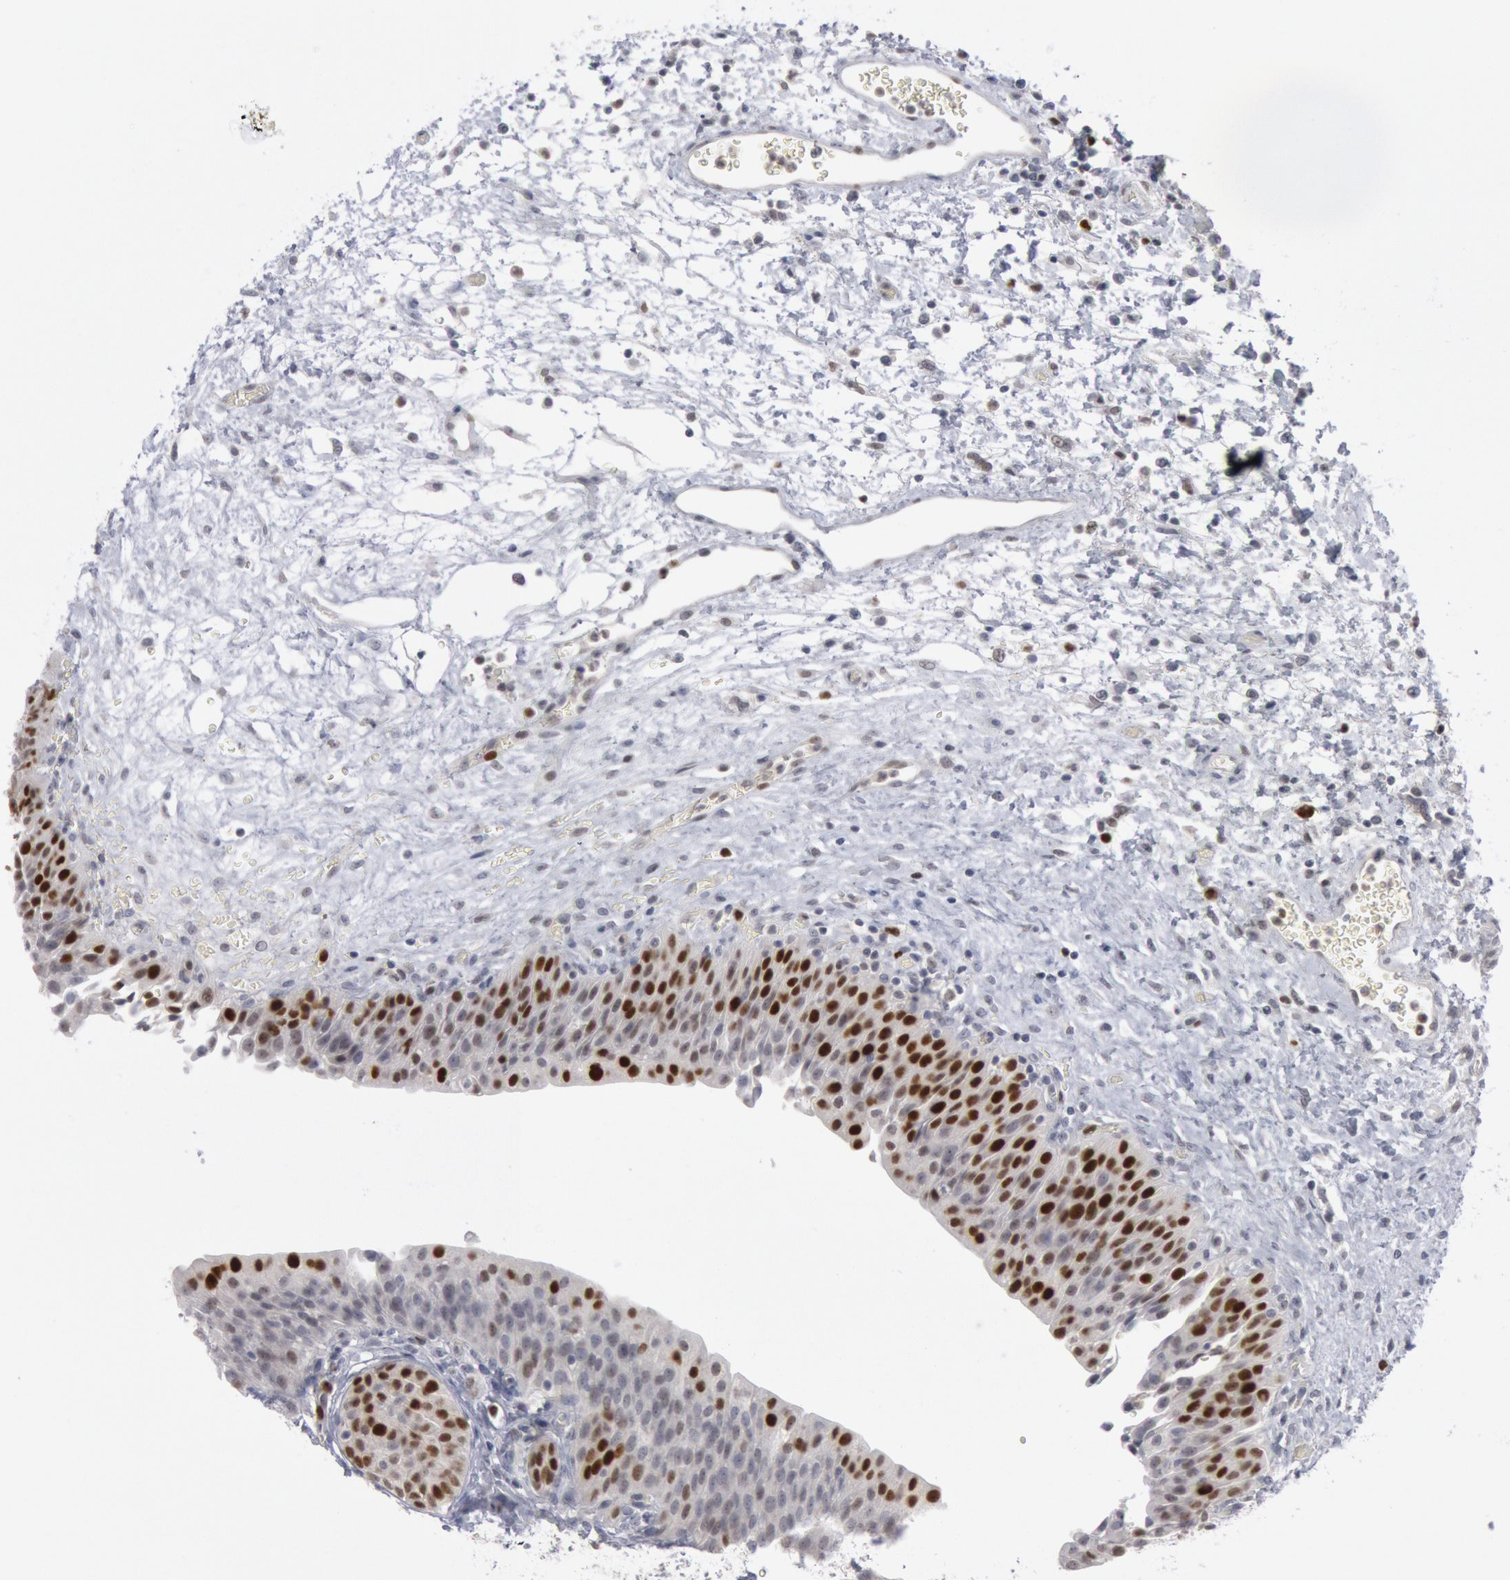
{"staining": {"intensity": "strong", "quantity": "25%-75%", "location": "nuclear"}, "tissue": "urinary bladder", "cell_type": "Urothelial cells", "image_type": "normal", "snomed": [{"axis": "morphology", "description": "Normal tissue, NOS"}, {"axis": "topography", "description": "Smooth muscle"}, {"axis": "topography", "description": "Urinary bladder"}], "caption": "A micrograph showing strong nuclear expression in approximately 25%-75% of urothelial cells in benign urinary bladder, as visualized by brown immunohistochemical staining.", "gene": "WDHD1", "patient": {"sex": "male", "age": 35}}